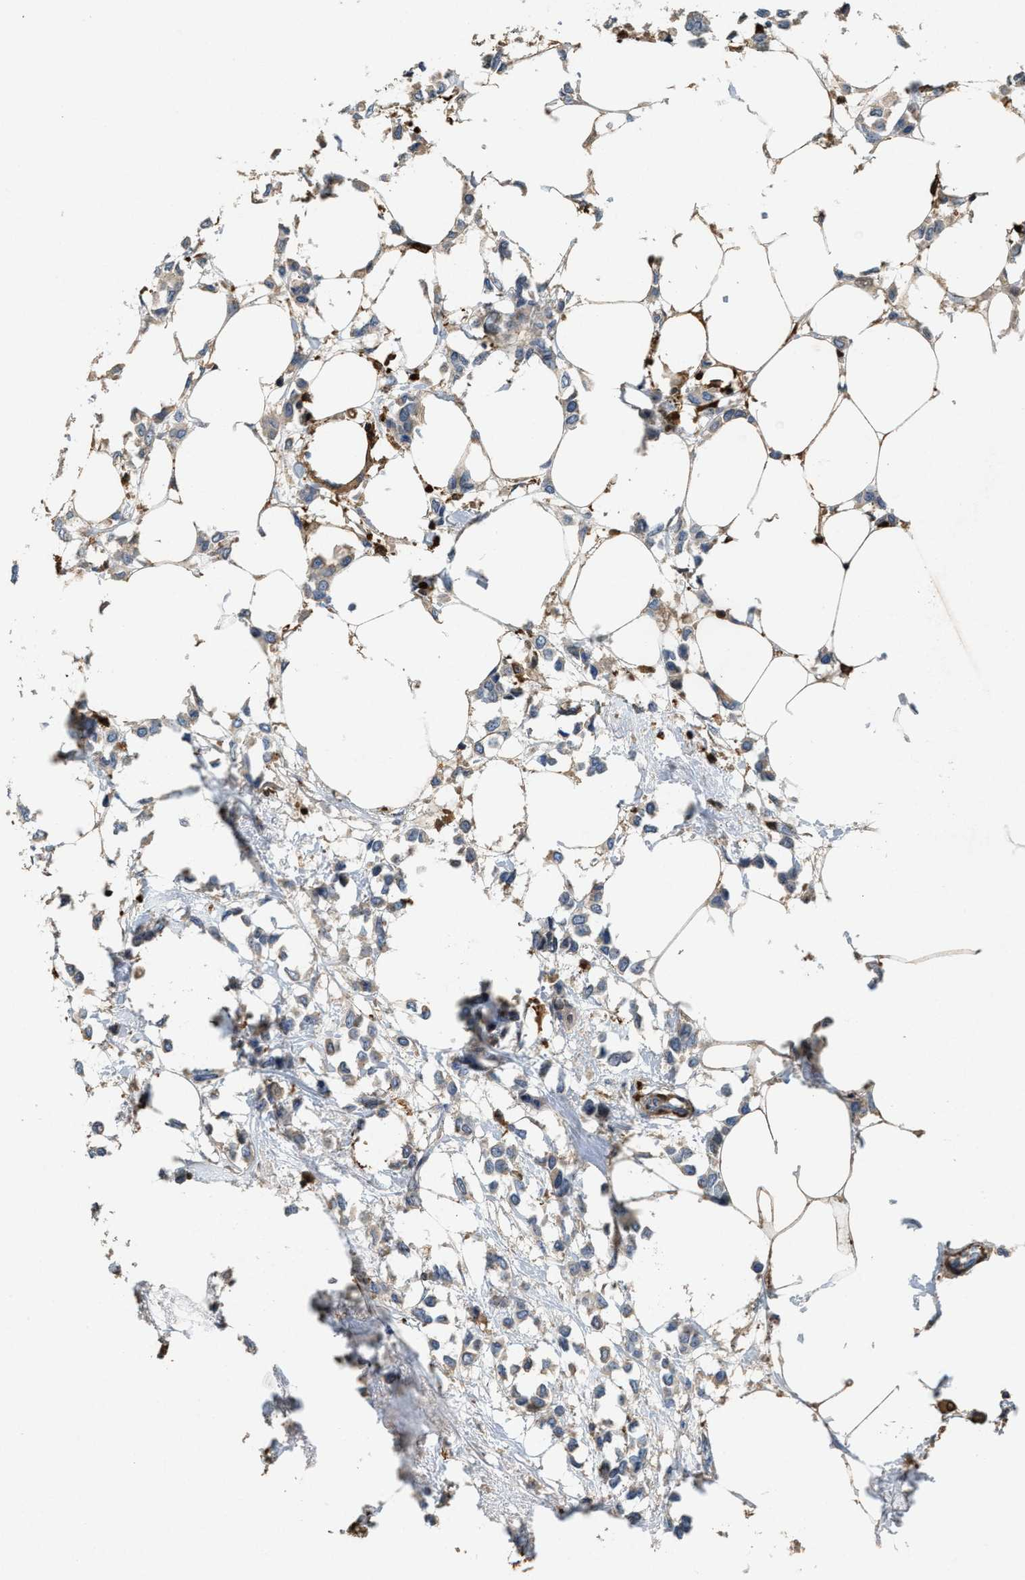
{"staining": {"intensity": "weak", "quantity": "<25%", "location": "cytoplasmic/membranous"}, "tissue": "breast cancer", "cell_type": "Tumor cells", "image_type": "cancer", "snomed": [{"axis": "morphology", "description": "Lobular carcinoma"}, {"axis": "topography", "description": "Breast"}], "caption": "Immunohistochemical staining of human breast lobular carcinoma demonstrates no significant positivity in tumor cells.", "gene": "SERPINB5", "patient": {"sex": "female", "age": 51}}